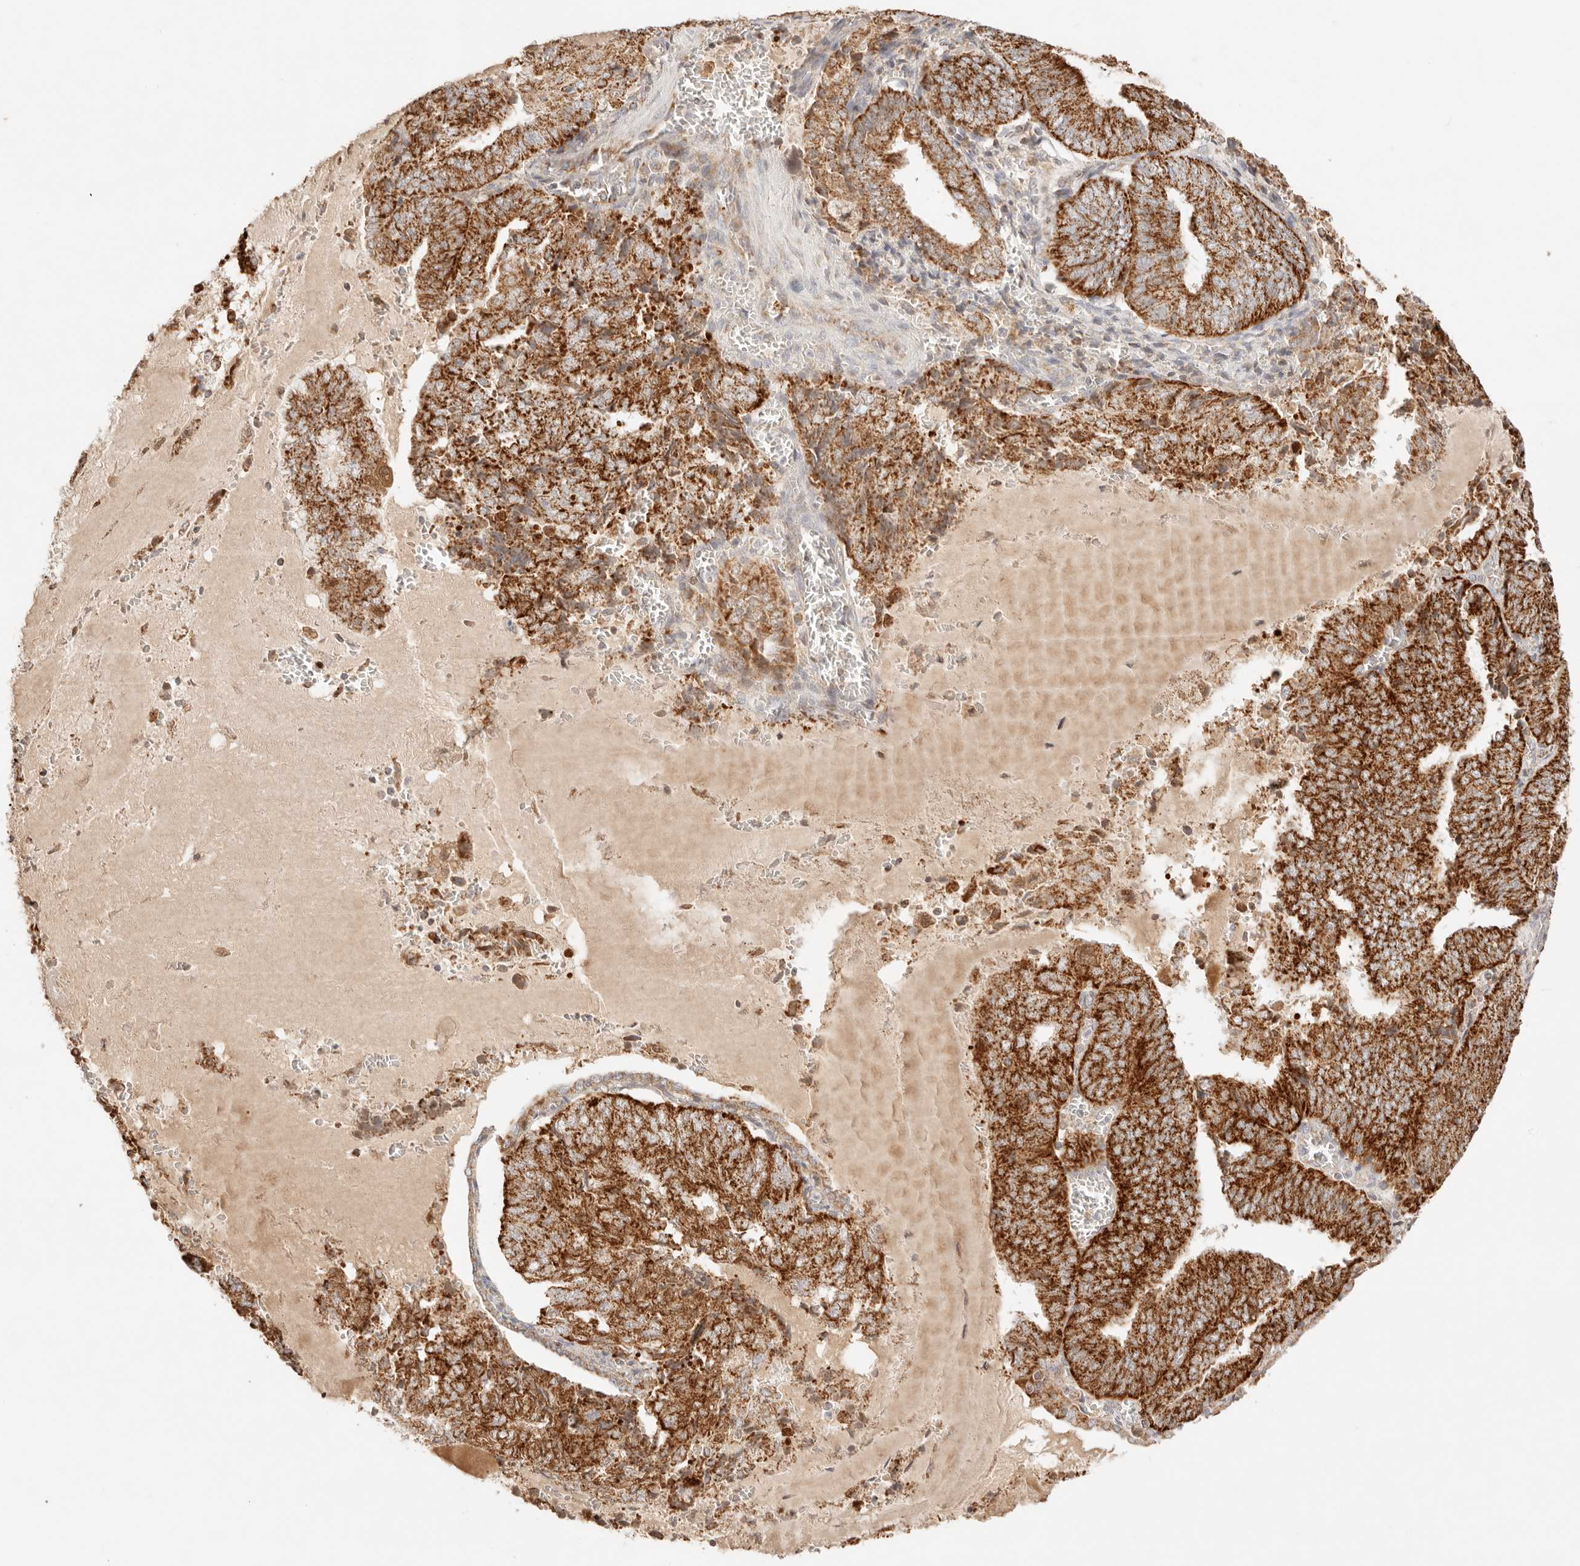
{"staining": {"intensity": "strong", "quantity": ">75%", "location": "cytoplasmic/membranous"}, "tissue": "endometrial cancer", "cell_type": "Tumor cells", "image_type": "cancer", "snomed": [{"axis": "morphology", "description": "Adenocarcinoma, NOS"}, {"axis": "topography", "description": "Endometrium"}], "caption": "Tumor cells show high levels of strong cytoplasmic/membranous expression in approximately >75% of cells in endometrial adenocarcinoma.", "gene": "COA6", "patient": {"sex": "female", "age": 81}}